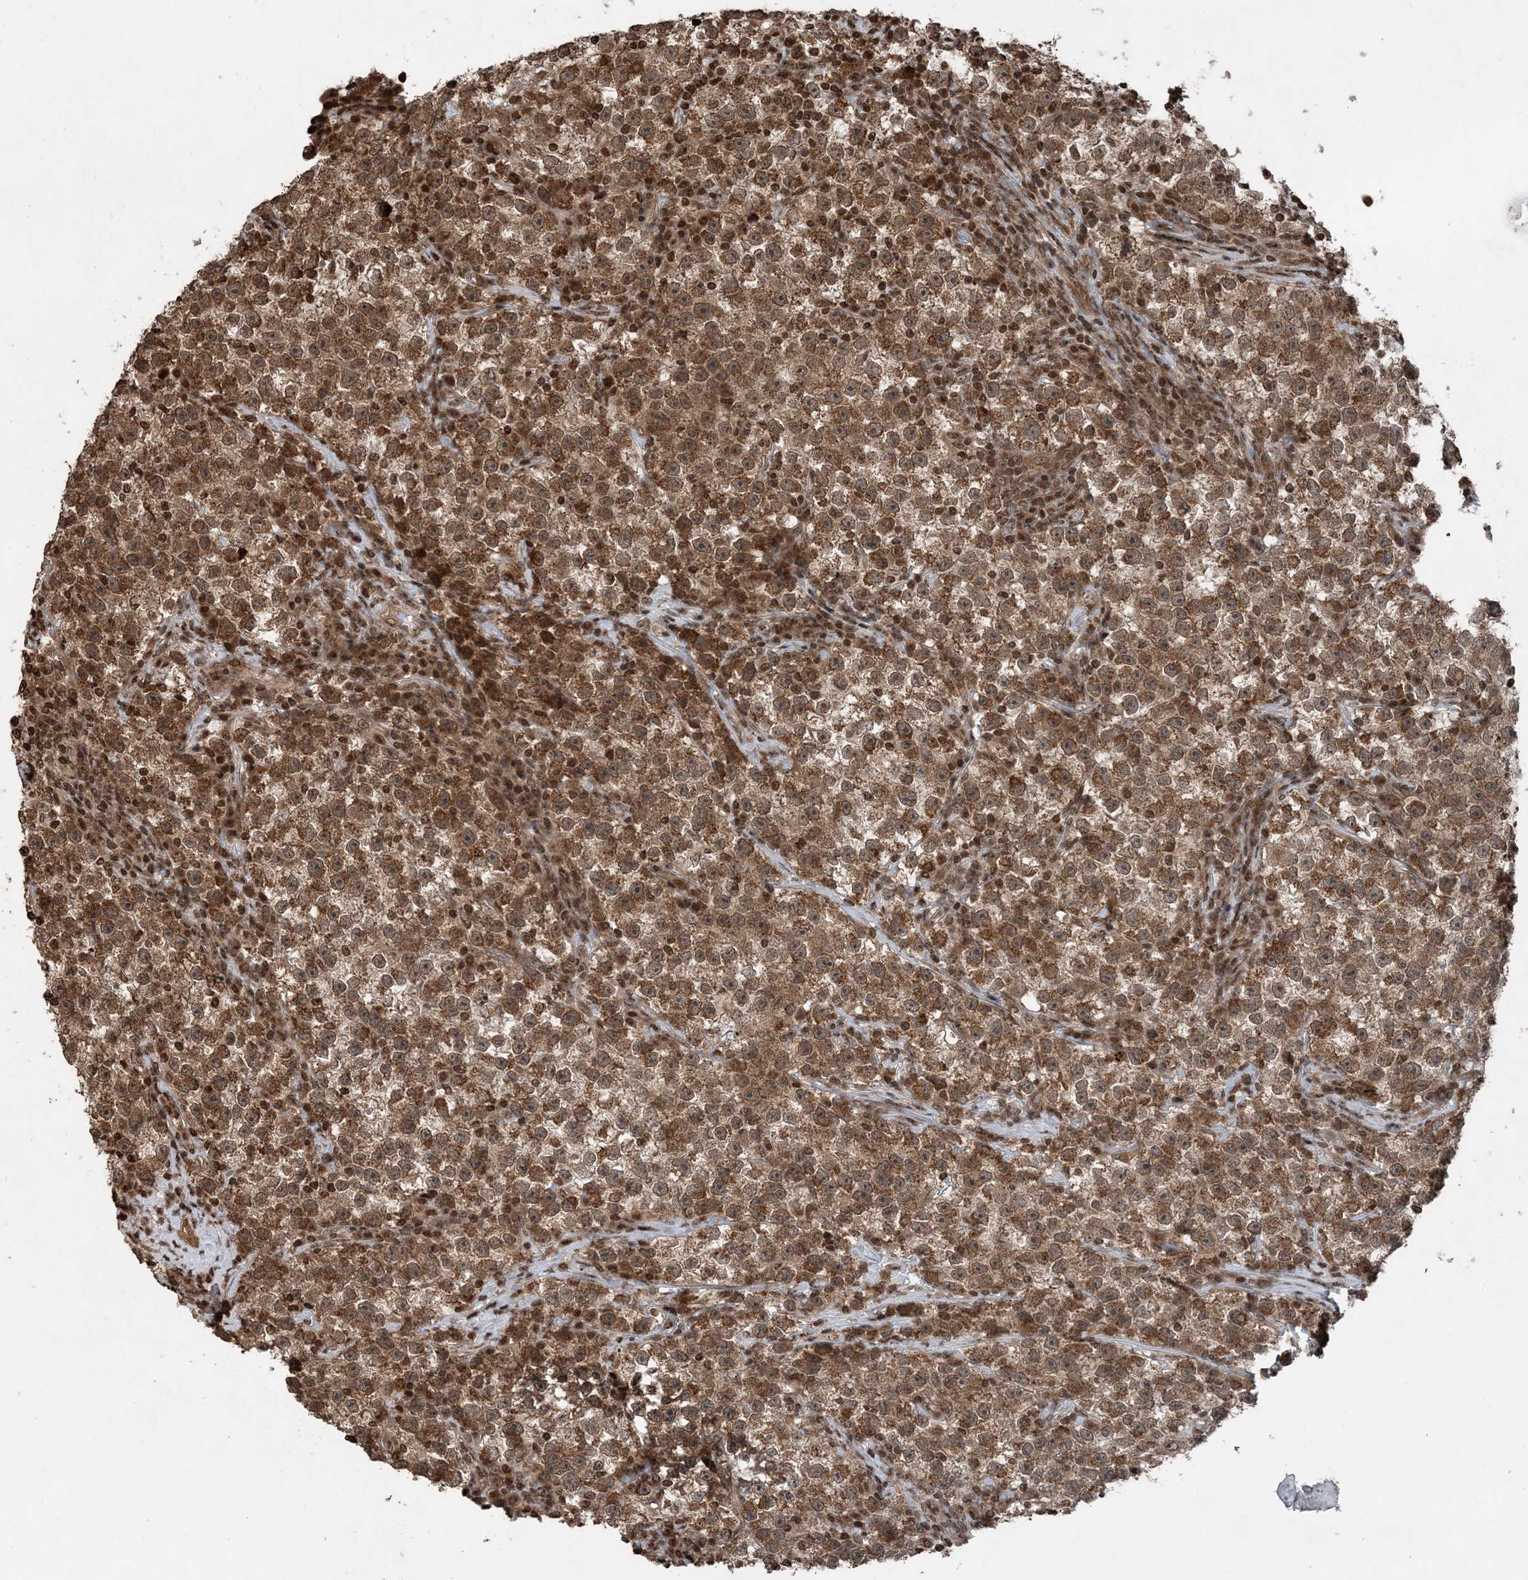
{"staining": {"intensity": "moderate", "quantity": ">75%", "location": "cytoplasmic/membranous,nuclear"}, "tissue": "testis cancer", "cell_type": "Tumor cells", "image_type": "cancer", "snomed": [{"axis": "morphology", "description": "Seminoma, NOS"}, {"axis": "topography", "description": "Testis"}], "caption": "Moderate cytoplasmic/membranous and nuclear positivity for a protein is identified in approximately >75% of tumor cells of testis seminoma using IHC.", "gene": "ZFAND2B", "patient": {"sex": "male", "age": 22}}